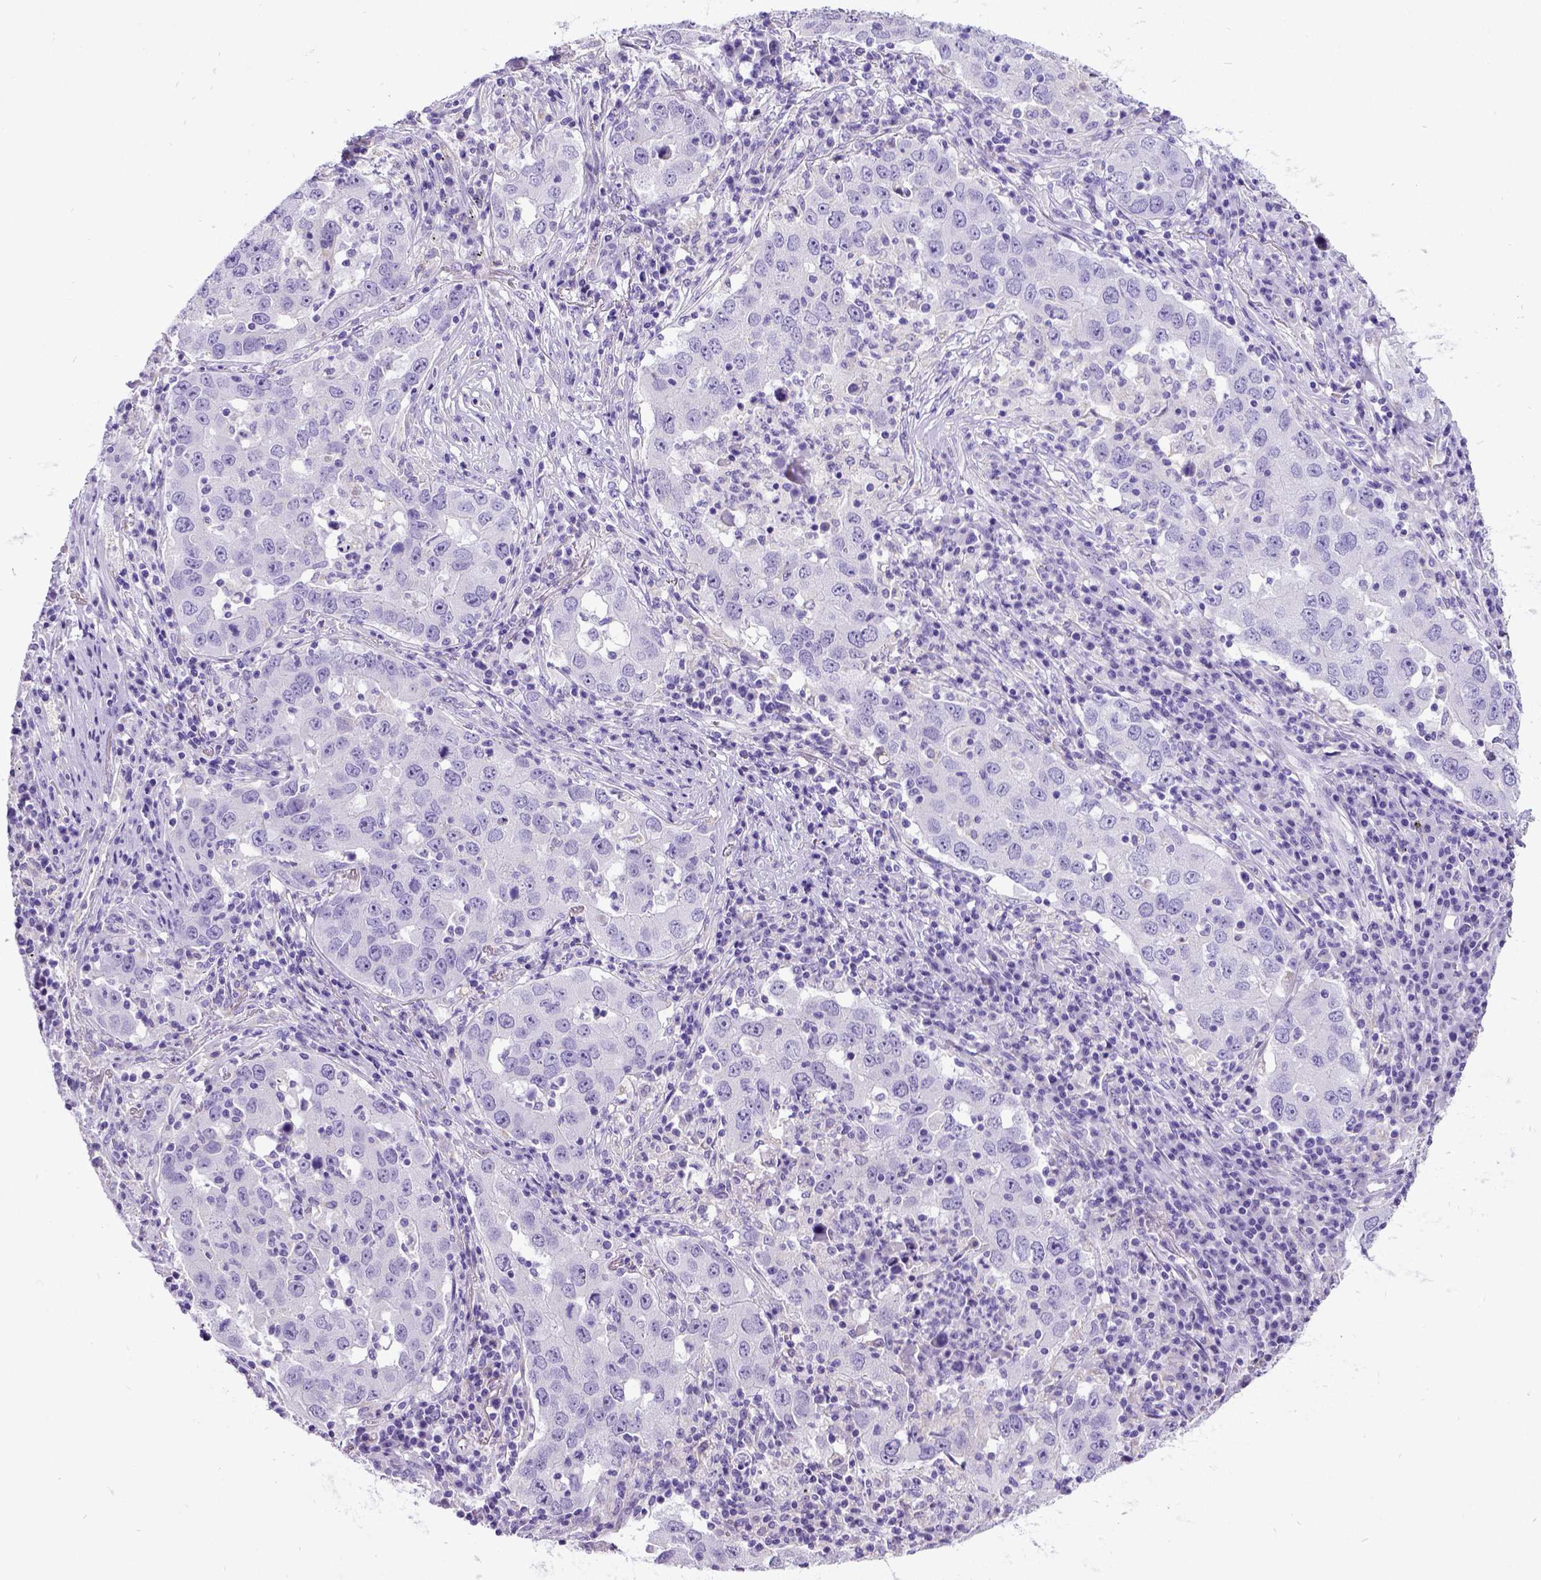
{"staining": {"intensity": "negative", "quantity": "none", "location": "none"}, "tissue": "lung cancer", "cell_type": "Tumor cells", "image_type": "cancer", "snomed": [{"axis": "morphology", "description": "Adenocarcinoma, NOS"}, {"axis": "topography", "description": "Lung"}], "caption": "There is no significant positivity in tumor cells of lung cancer.", "gene": "SATB2", "patient": {"sex": "male", "age": 73}}